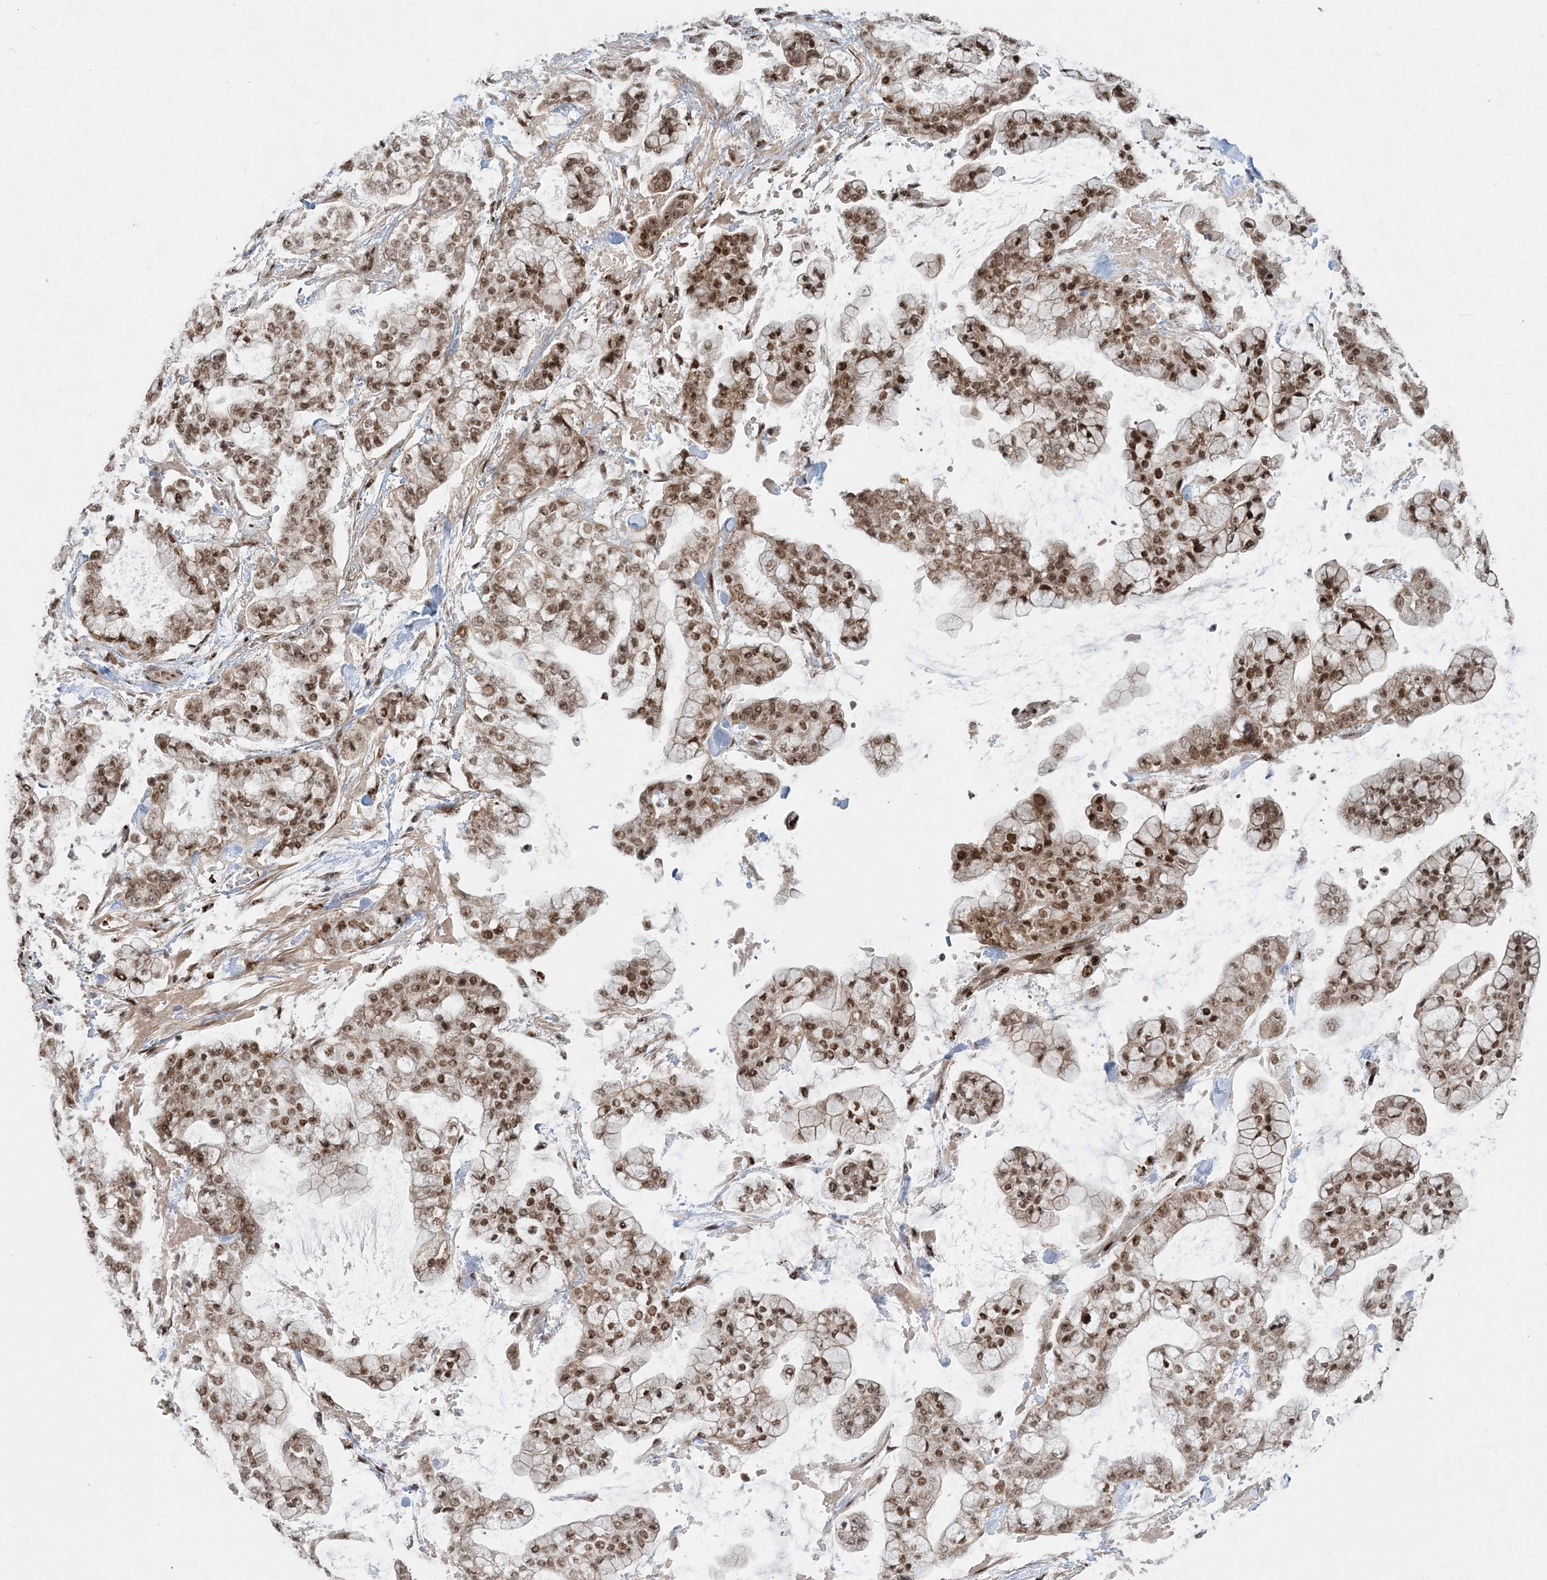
{"staining": {"intensity": "moderate", "quantity": ">75%", "location": "cytoplasmic/membranous,nuclear"}, "tissue": "stomach cancer", "cell_type": "Tumor cells", "image_type": "cancer", "snomed": [{"axis": "morphology", "description": "Normal tissue, NOS"}, {"axis": "morphology", "description": "Adenocarcinoma, NOS"}, {"axis": "topography", "description": "Stomach, upper"}, {"axis": "topography", "description": "Stomach"}], "caption": "A histopathology image of adenocarcinoma (stomach) stained for a protein reveals moderate cytoplasmic/membranous and nuclear brown staining in tumor cells.", "gene": "CWC22", "patient": {"sex": "male", "age": 76}}